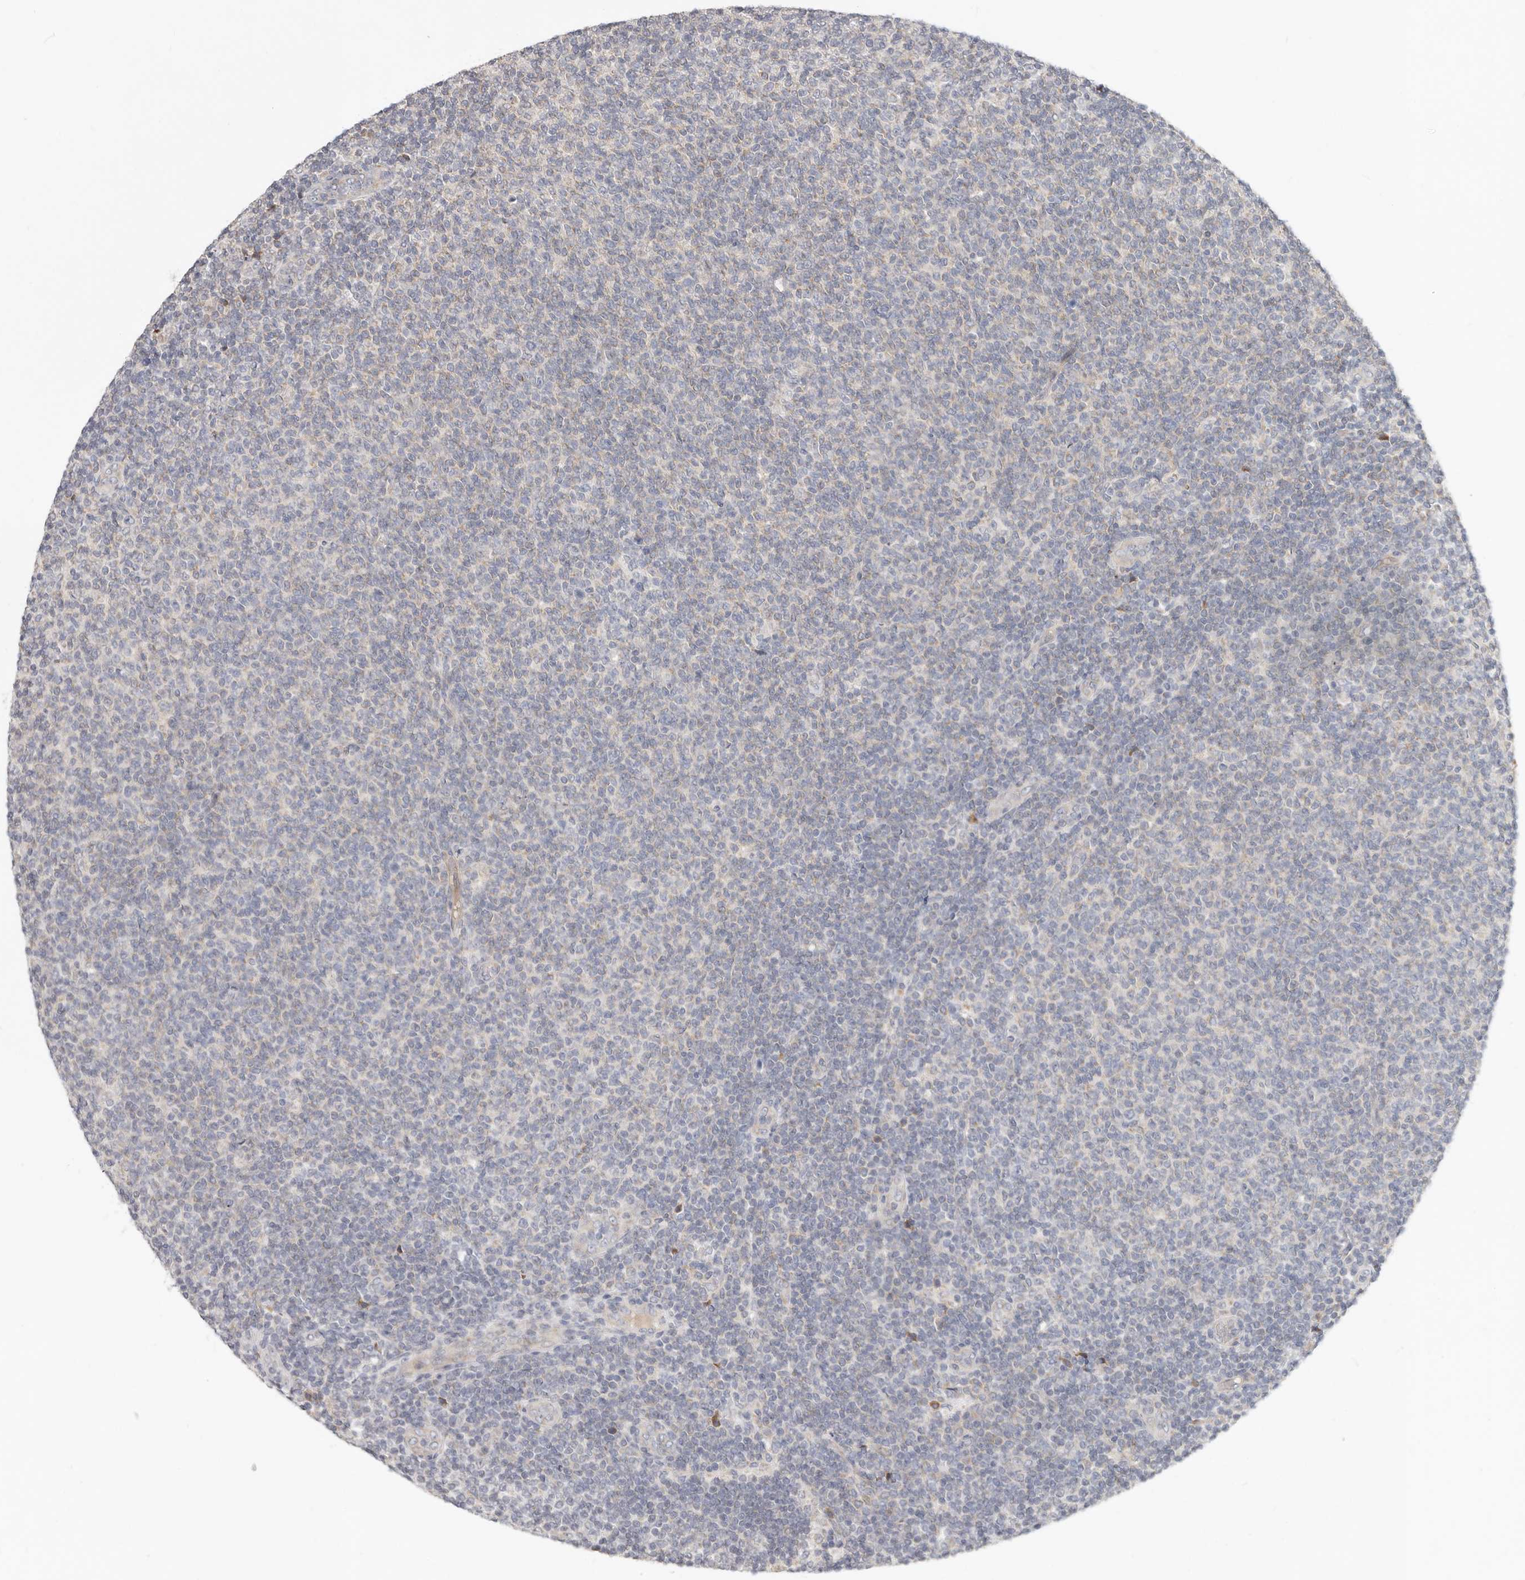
{"staining": {"intensity": "negative", "quantity": "none", "location": "none"}, "tissue": "lymphoma", "cell_type": "Tumor cells", "image_type": "cancer", "snomed": [{"axis": "morphology", "description": "Malignant lymphoma, non-Hodgkin's type, Low grade"}, {"axis": "topography", "description": "Lymph node"}], "caption": "The immunohistochemistry histopathology image has no significant expression in tumor cells of lymphoma tissue. (Stains: DAB (3,3'-diaminobenzidine) immunohistochemistry with hematoxylin counter stain, Microscopy: brightfield microscopy at high magnification).", "gene": "TFB2M", "patient": {"sex": "male", "age": 66}}